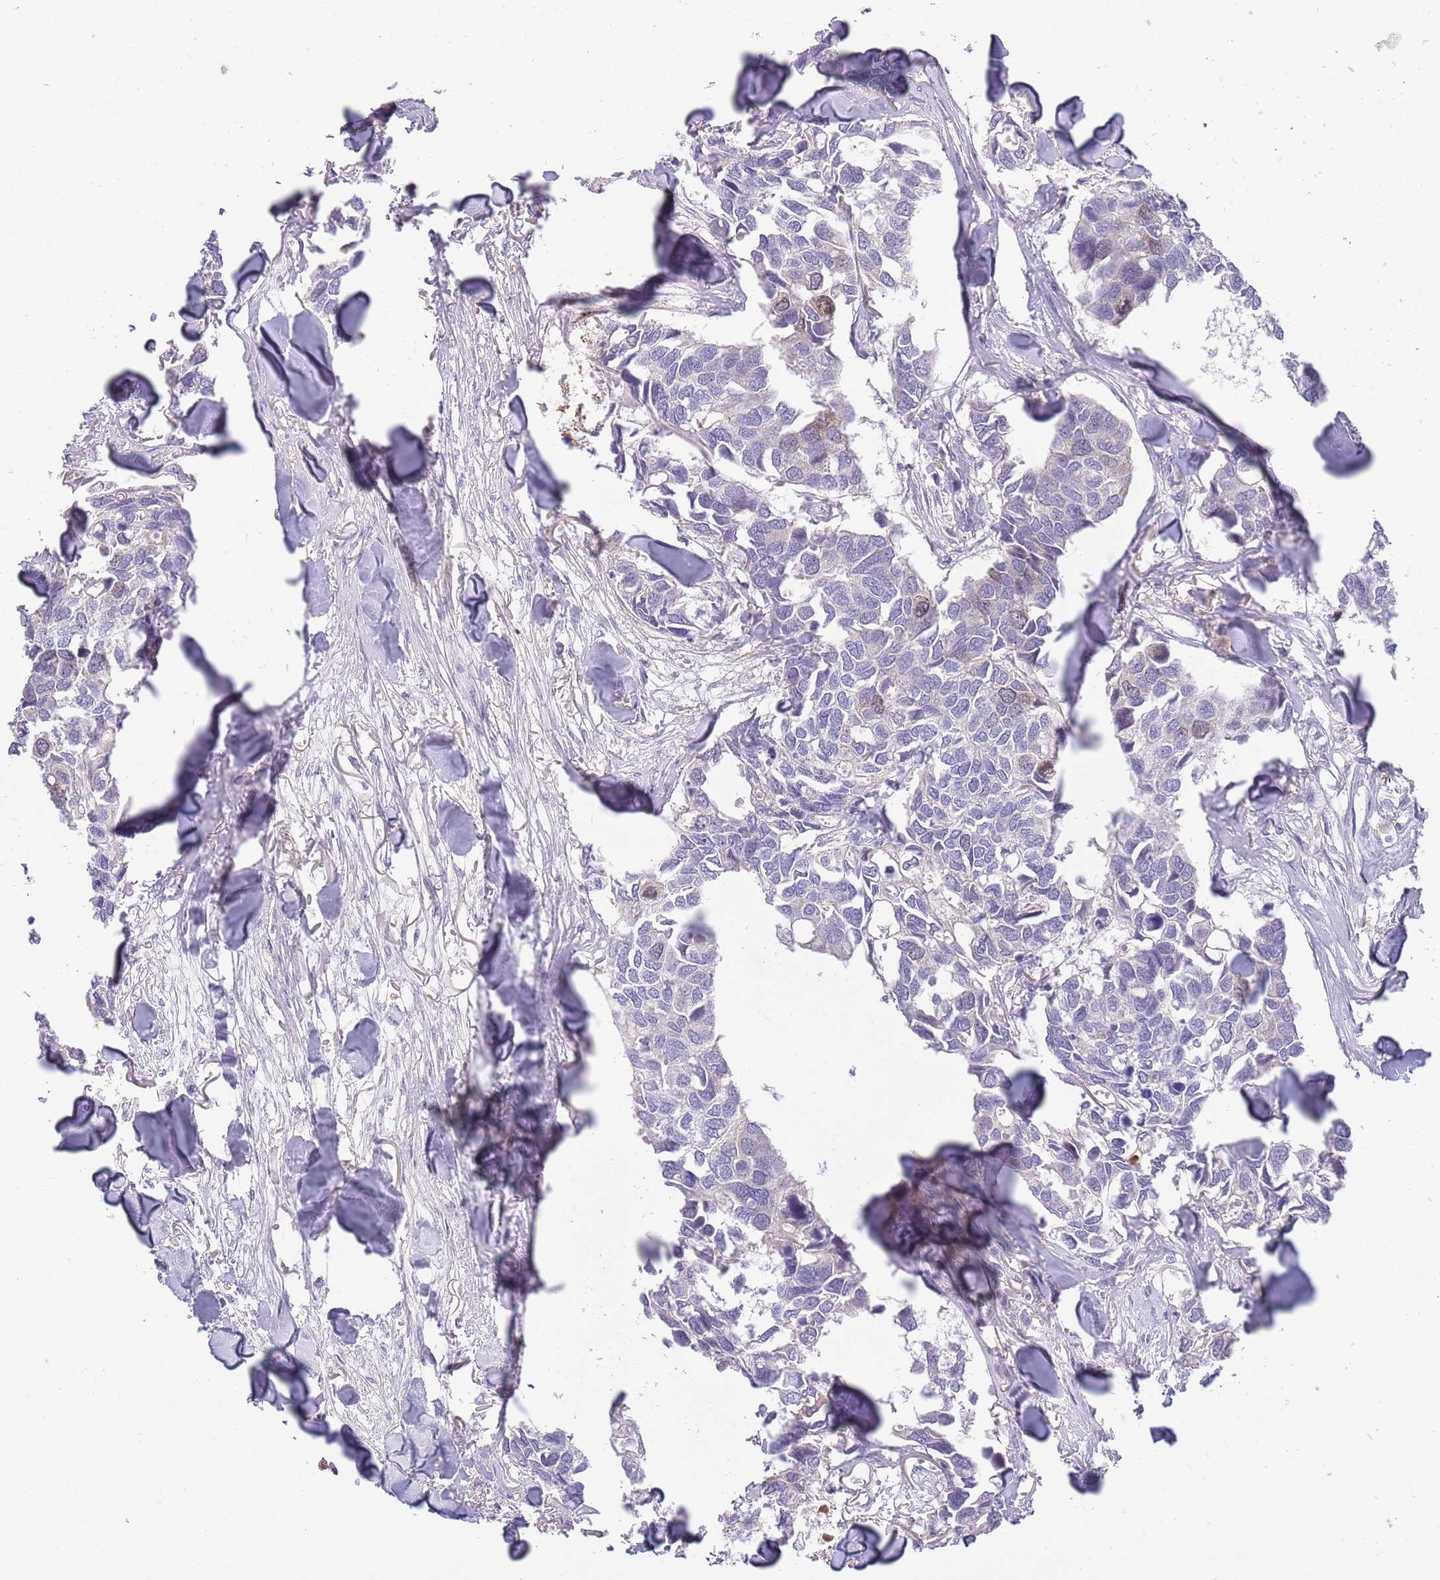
{"staining": {"intensity": "negative", "quantity": "none", "location": "none"}, "tissue": "breast cancer", "cell_type": "Tumor cells", "image_type": "cancer", "snomed": [{"axis": "morphology", "description": "Duct carcinoma"}, {"axis": "topography", "description": "Breast"}], "caption": "This is a micrograph of immunohistochemistry staining of infiltrating ductal carcinoma (breast), which shows no staining in tumor cells.", "gene": "PIMREG", "patient": {"sex": "female", "age": 83}}